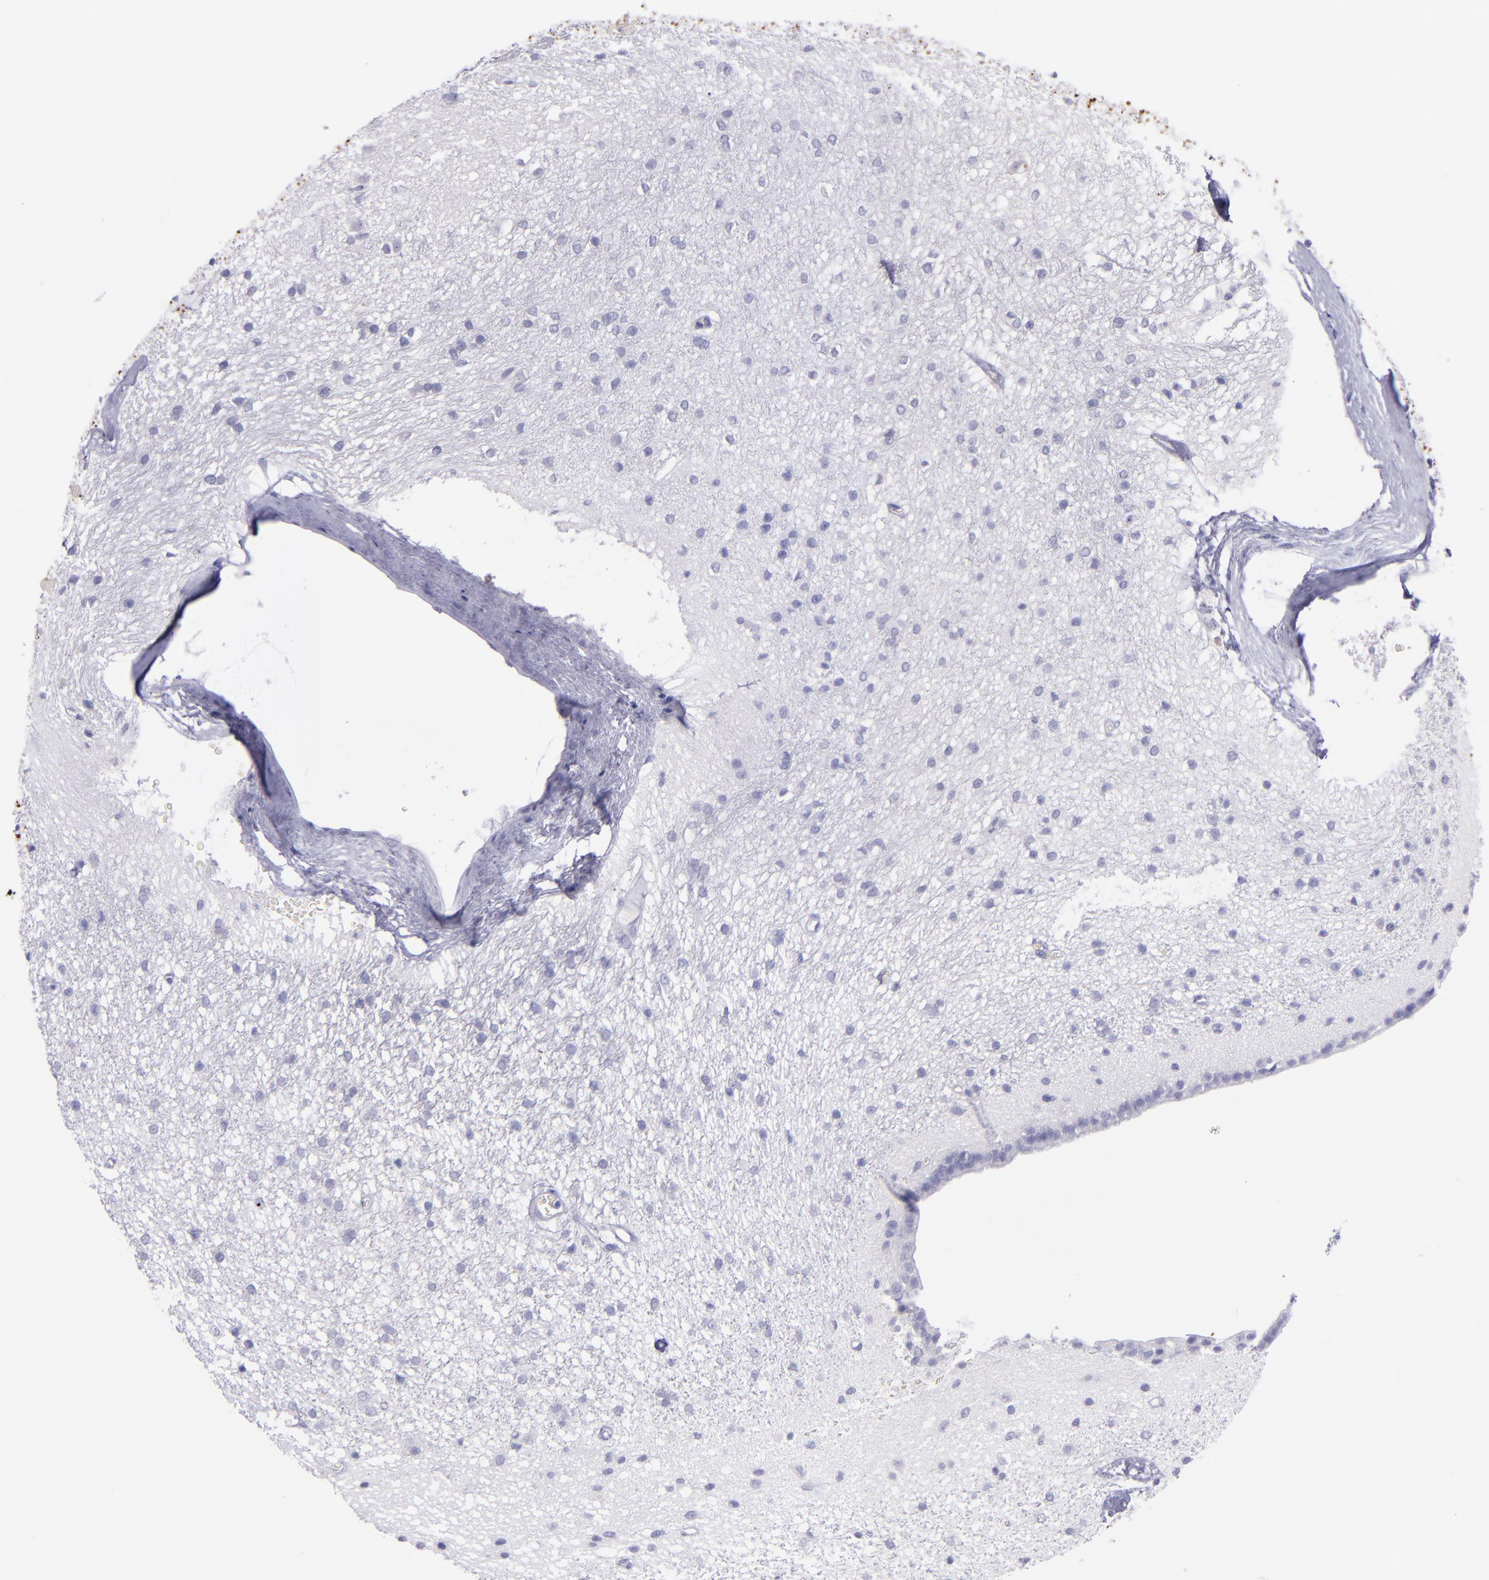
{"staining": {"intensity": "negative", "quantity": "none", "location": "none"}, "tissue": "caudate", "cell_type": "Glial cells", "image_type": "normal", "snomed": [{"axis": "morphology", "description": "Normal tissue, NOS"}, {"axis": "topography", "description": "Lateral ventricle wall"}], "caption": "High power microscopy photomicrograph of an immunohistochemistry (IHC) histopathology image of unremarkable caudate, revealing no significant positivity in glial cells. Brightfield microscopy of immunohistochemistry (IHC) stained with DAB (3,3'-diaminobenzidine) (brown) and hematoxylin (blue), captured at high magnification.", "gene": "TNNT3", "patient": {"sex": "female", "age": 19}}